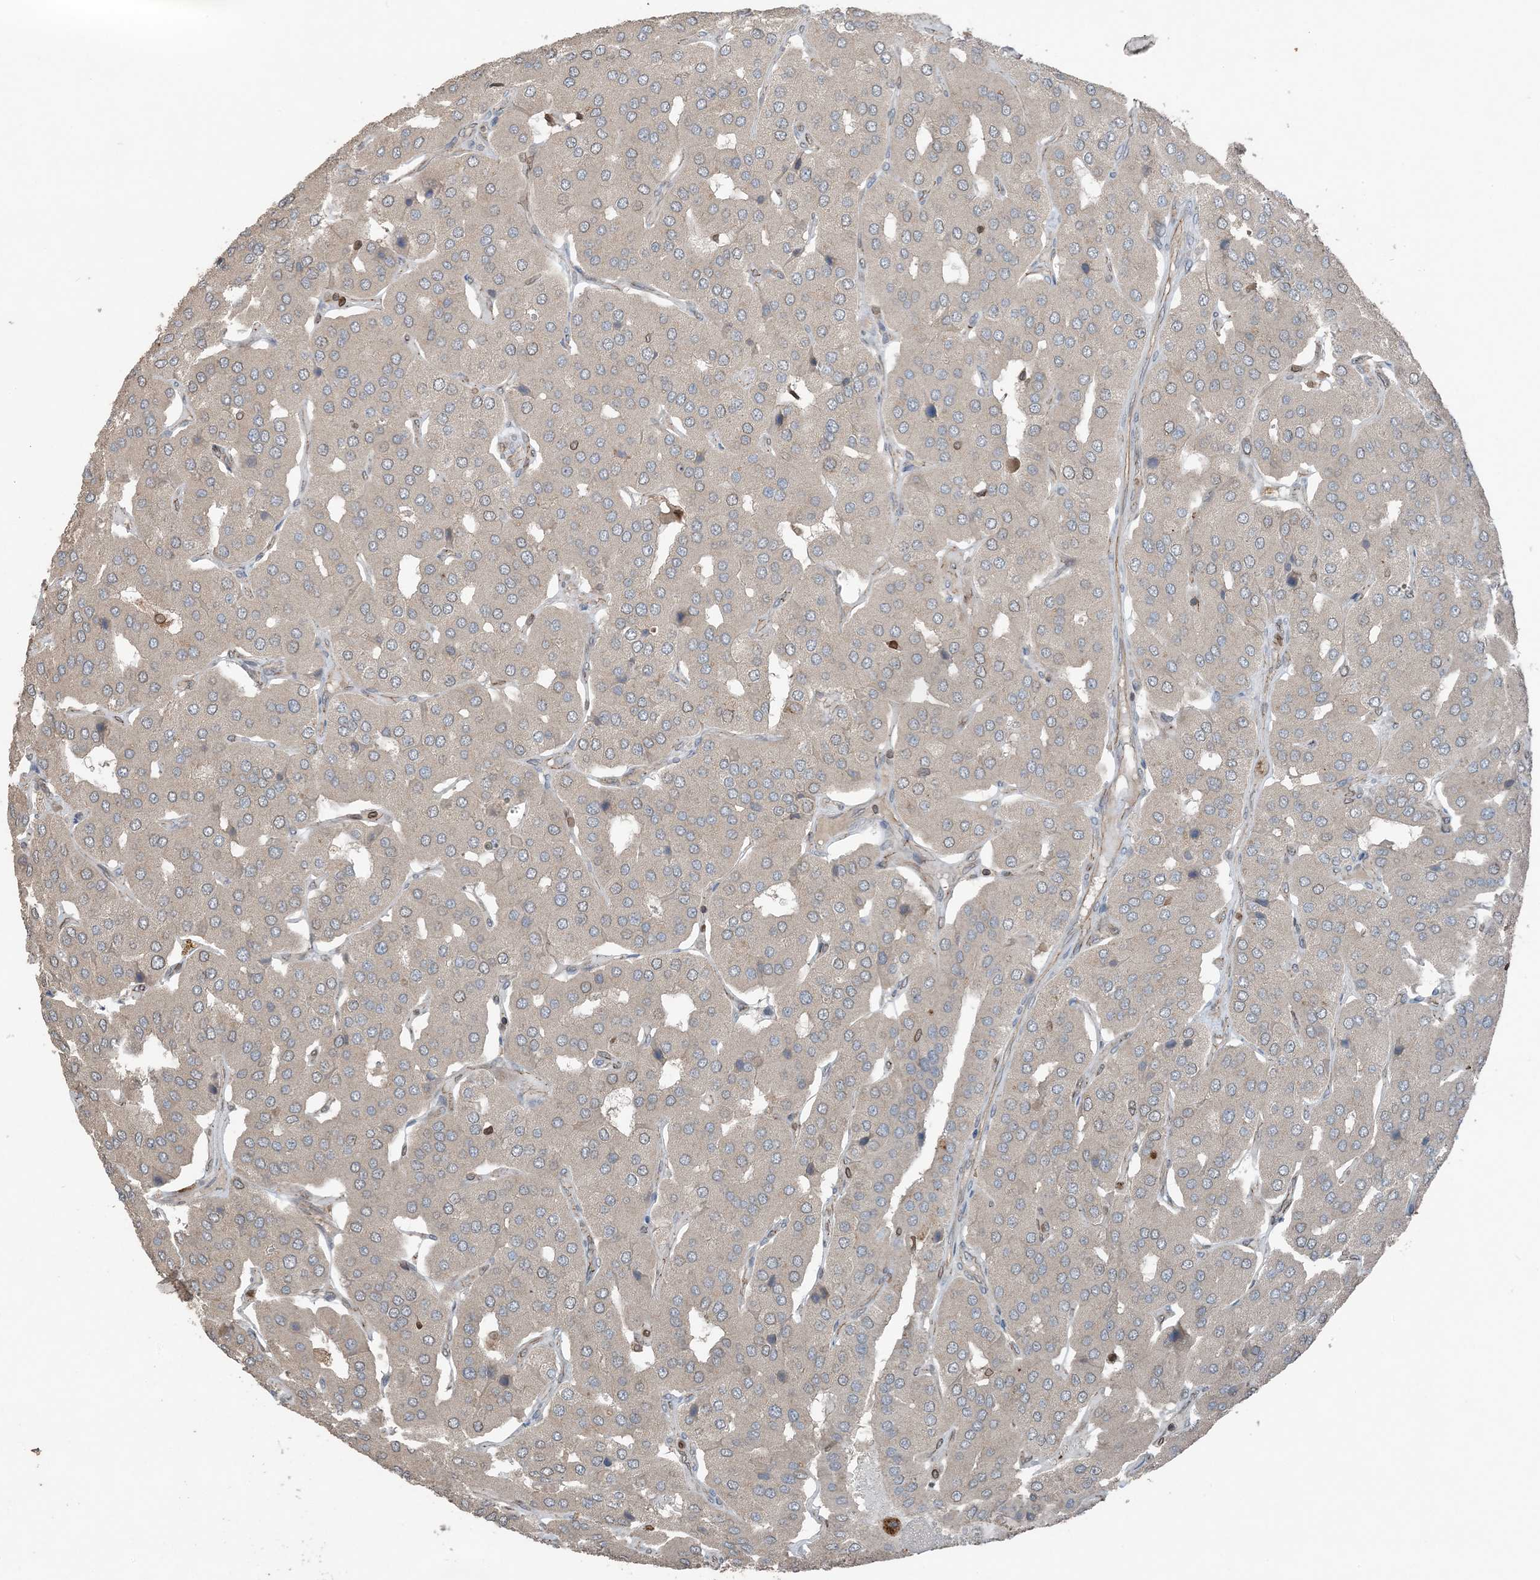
{"staining": {"intensity": "weak", "quantity": "<25%", "location": "cytoplasmic/membranous"}, "tissue": "parathyroid gland", "cell_type": "Glandular cells", "image_type": "normal", "snomed": [{"axis": "morphology", "description": "Normal tissue, NOS"}, {"axis": "morphology", "description": "Adenoma, NOS"}, {"axis": "topography", "description": "Parathyroid gland"}], "caption": "Glandular cells show no significant expression in benign parathyroid gland. Brightfield microscopy of immunohistochemistry (IHC) stained with DAB (3,3'-diaminobenzidine) (brown) and hematoxylin (blue), captured at high magnification.", "gene": "ZFAND2B", "patient": {"sex": "female", "age": 86}}